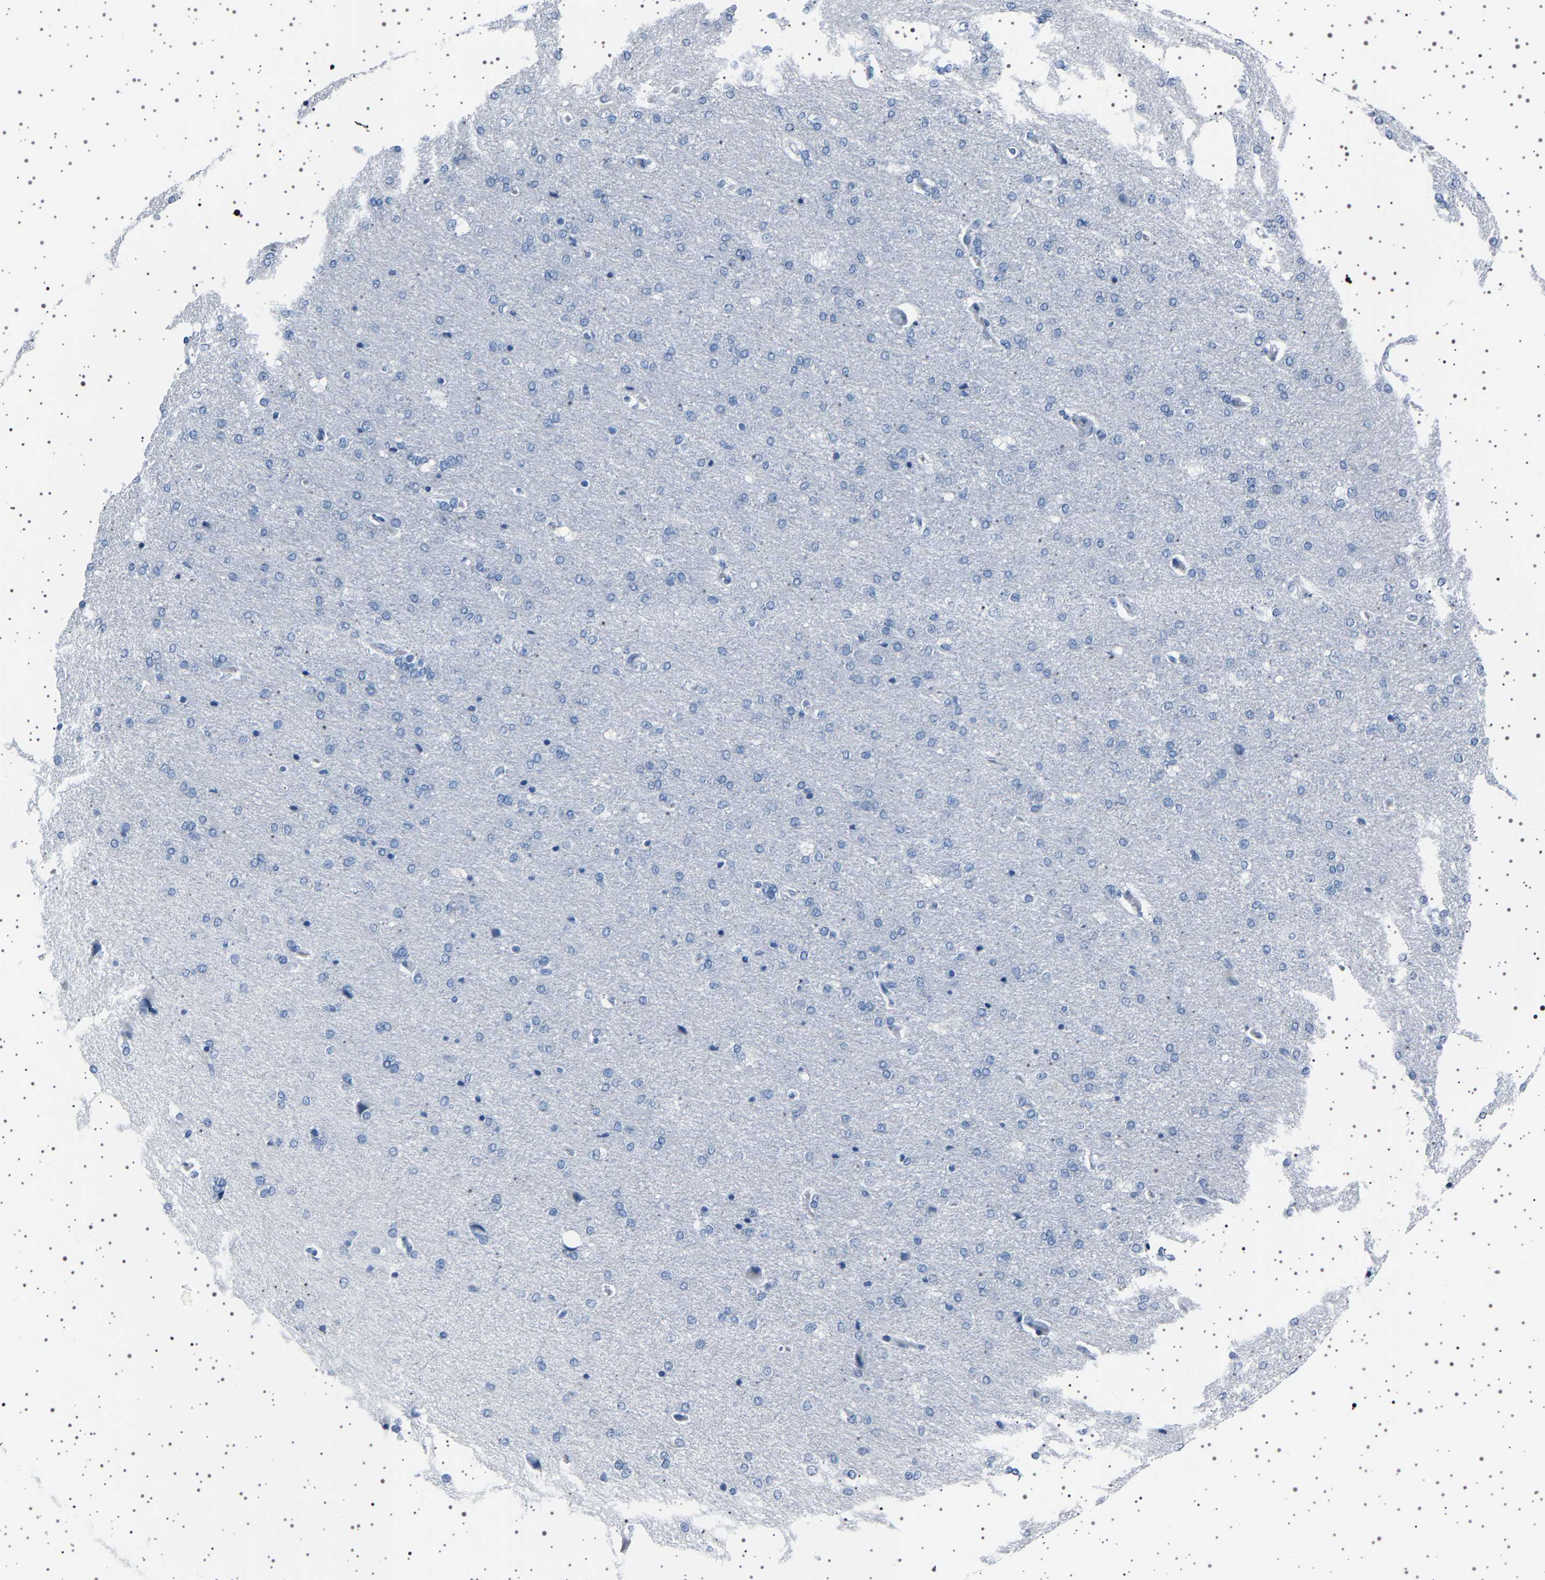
{"staining": {"intensity": "negative", "quantity": "none", "location": "none"}, "tissue": "cerebral cortex", "cell_type": "Endothelial cells", "image_type": "normal", "snomed": [{"axis": "morphology", "description": "Normal tissue, NOS"}, {"axis": "topography", "description": "Cerebral cortex"}], "caption": "Immunohistochemistry image of normal cerebral cortex: cerebral cortex stained with DAB (3,3'-diaminobenzidine) reveals no significant protein staining in endothelial cells.", "gene": "TFF3", "patient": {"sex": "male", "age": 62}}